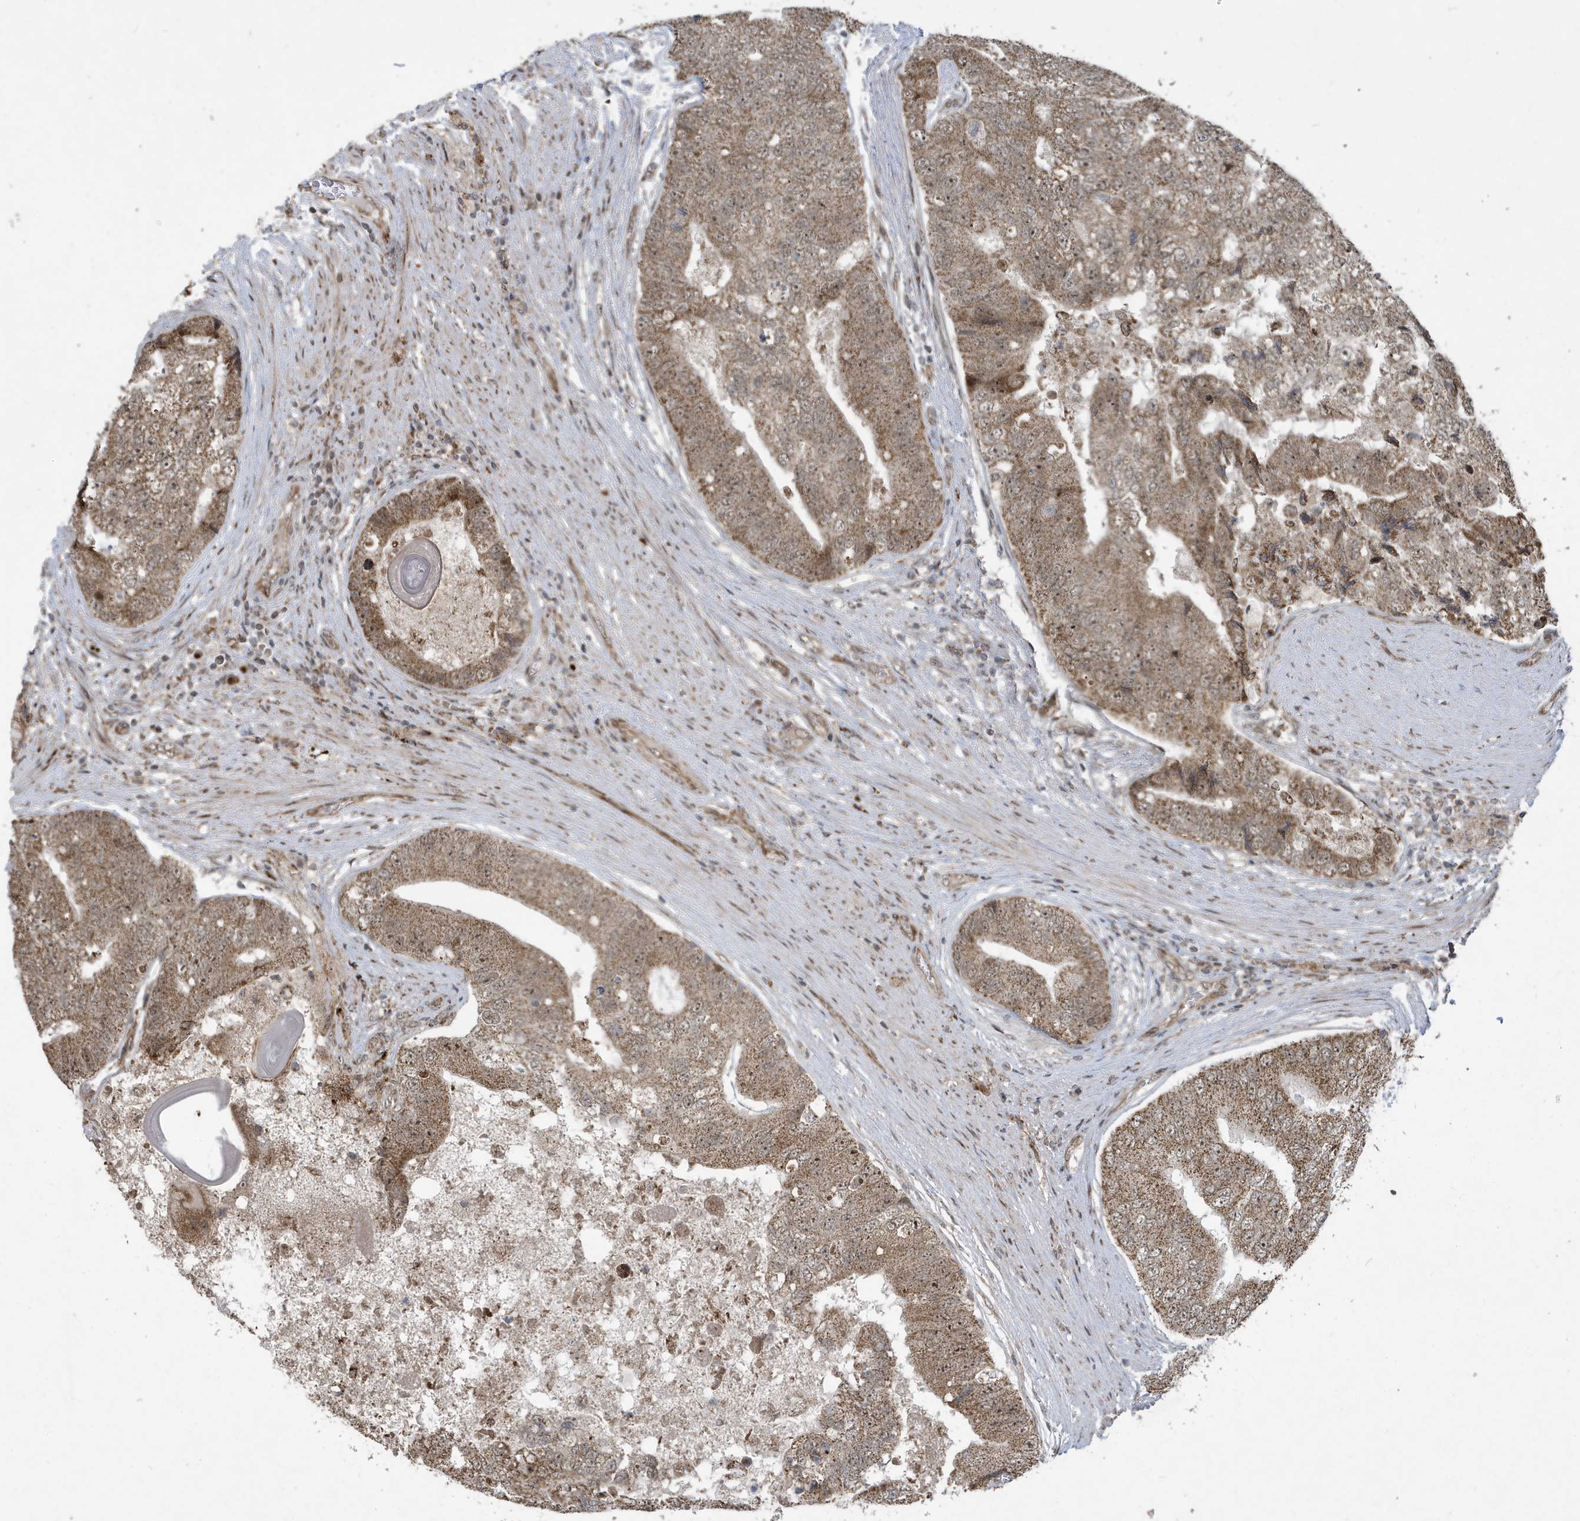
{"staining": {"intensity": "moderate", "quantity": ">75%", "location": "cytoplasmic/membranous"}, "tissue": "prostate cancer", "cell_type": "Tumor cells", "image_type": "cancer", "snomed": [{"axis": "morphology", "description": "Adenocarcinoma, High grade"}, {"axis": "topography", "description": "Prostate"}], "caption": "A high-resolution micrograph shows immunohistochemistry staining of prostate cancer, which displays moderate cytoplasmic/membranous expression in approximately >75% of tumor cells.", "gene": "FAM9B", "patient": {"sex": "male", "age": 70}}